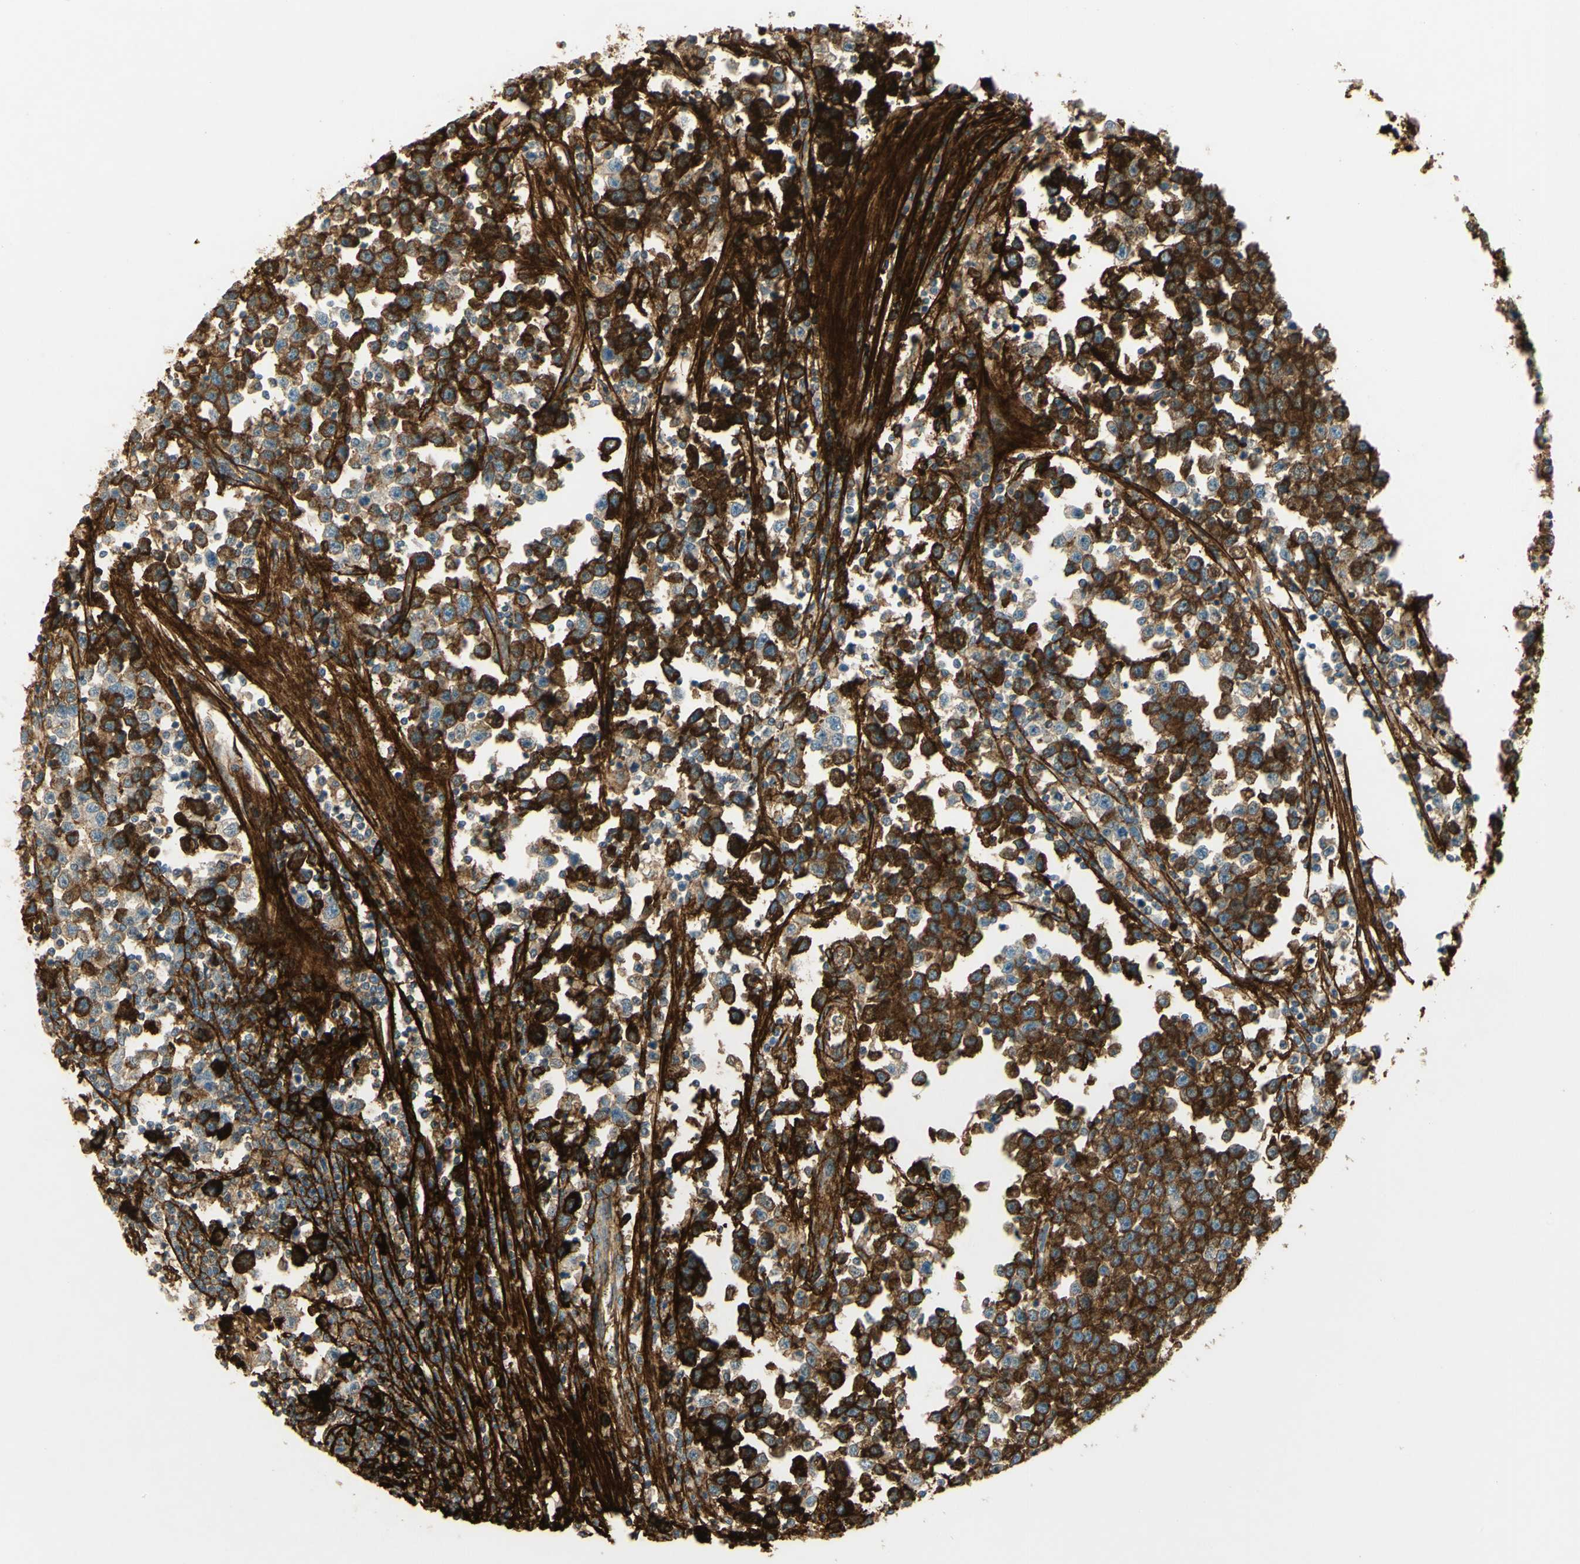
{"staining": {"intensity": "strong", "quantity": "25%-75%", "location": "cytoplasmic/membranous"}, "tissue": "testis cancer", "cell_type": "Tumor cells", "image_type": "cancer", "snomed": [{"axis": "morphology", "description": "Seminoma, NOS"}, {"axis": "topography", "description": "Testis"}], "caption": "Protein expression analysis of testis cancer reveals strong cytoplasmic/membranous expression in about 25%-75% of tumor cells. (IHC, brightfield microscopy, high magnification).", "gene": "TNN", "patient": {"sex": "male", "age": 43}}